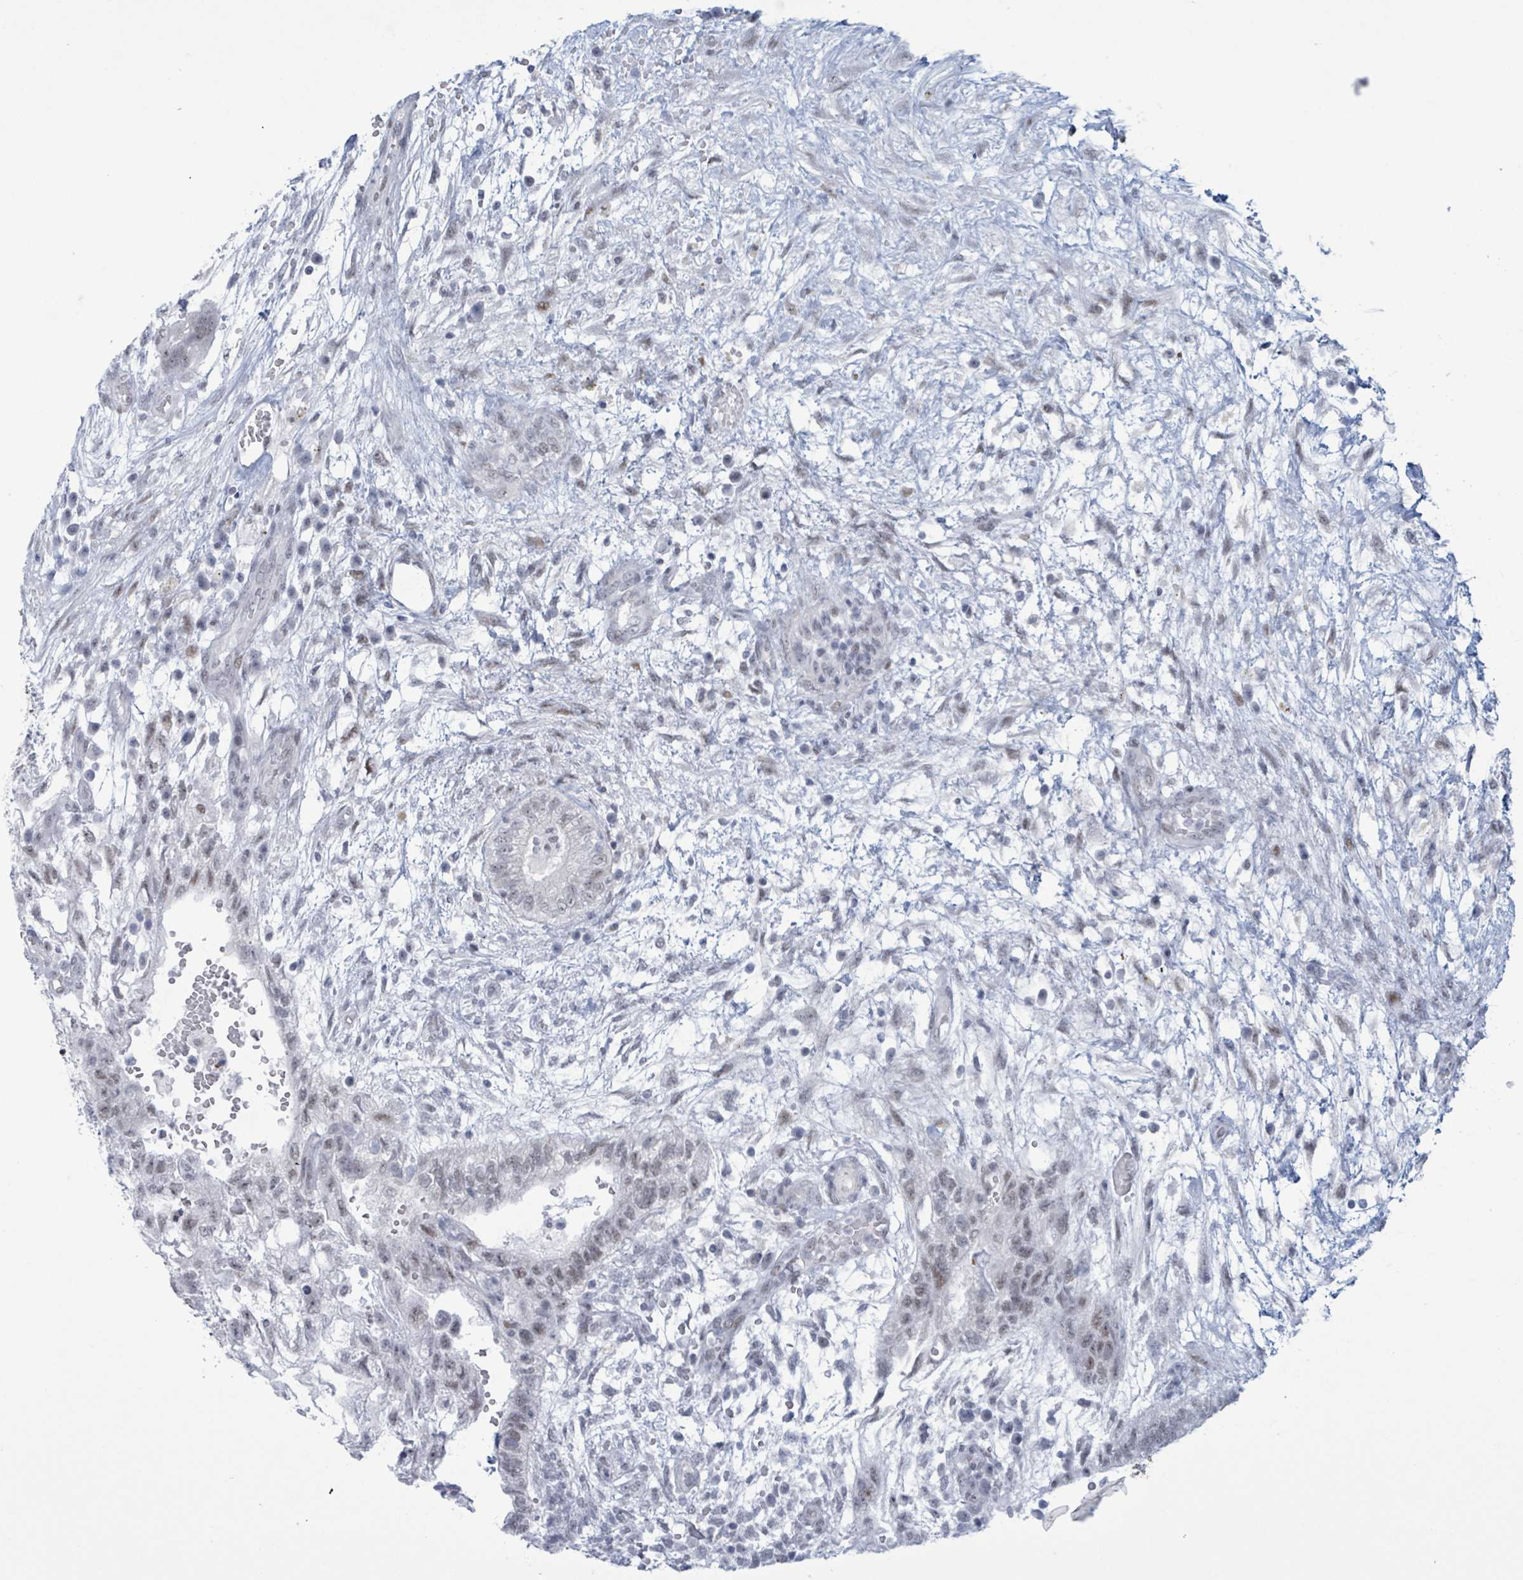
{"staining": {"intensity": "weak", "quantity": "<25%", "location": "nuclear"}, "tissue": "testis cancer", "cell_type": "Tumor cells", "image_type": "cancer", "snomed": [{"axis": "morphology", "description": "Normal tissue, NOS"}, {"axis": "morphology", "description": "Carcinoma, Embryonal, NOS"}, {"axis": "topography", "description": "Testis"}], "caption": "Image shows no significant protein positivity in tumor cells of embryonal carcinoma (testis).", "gene": "CT45A5", "patient": {"sex": "male", "age": 32}}